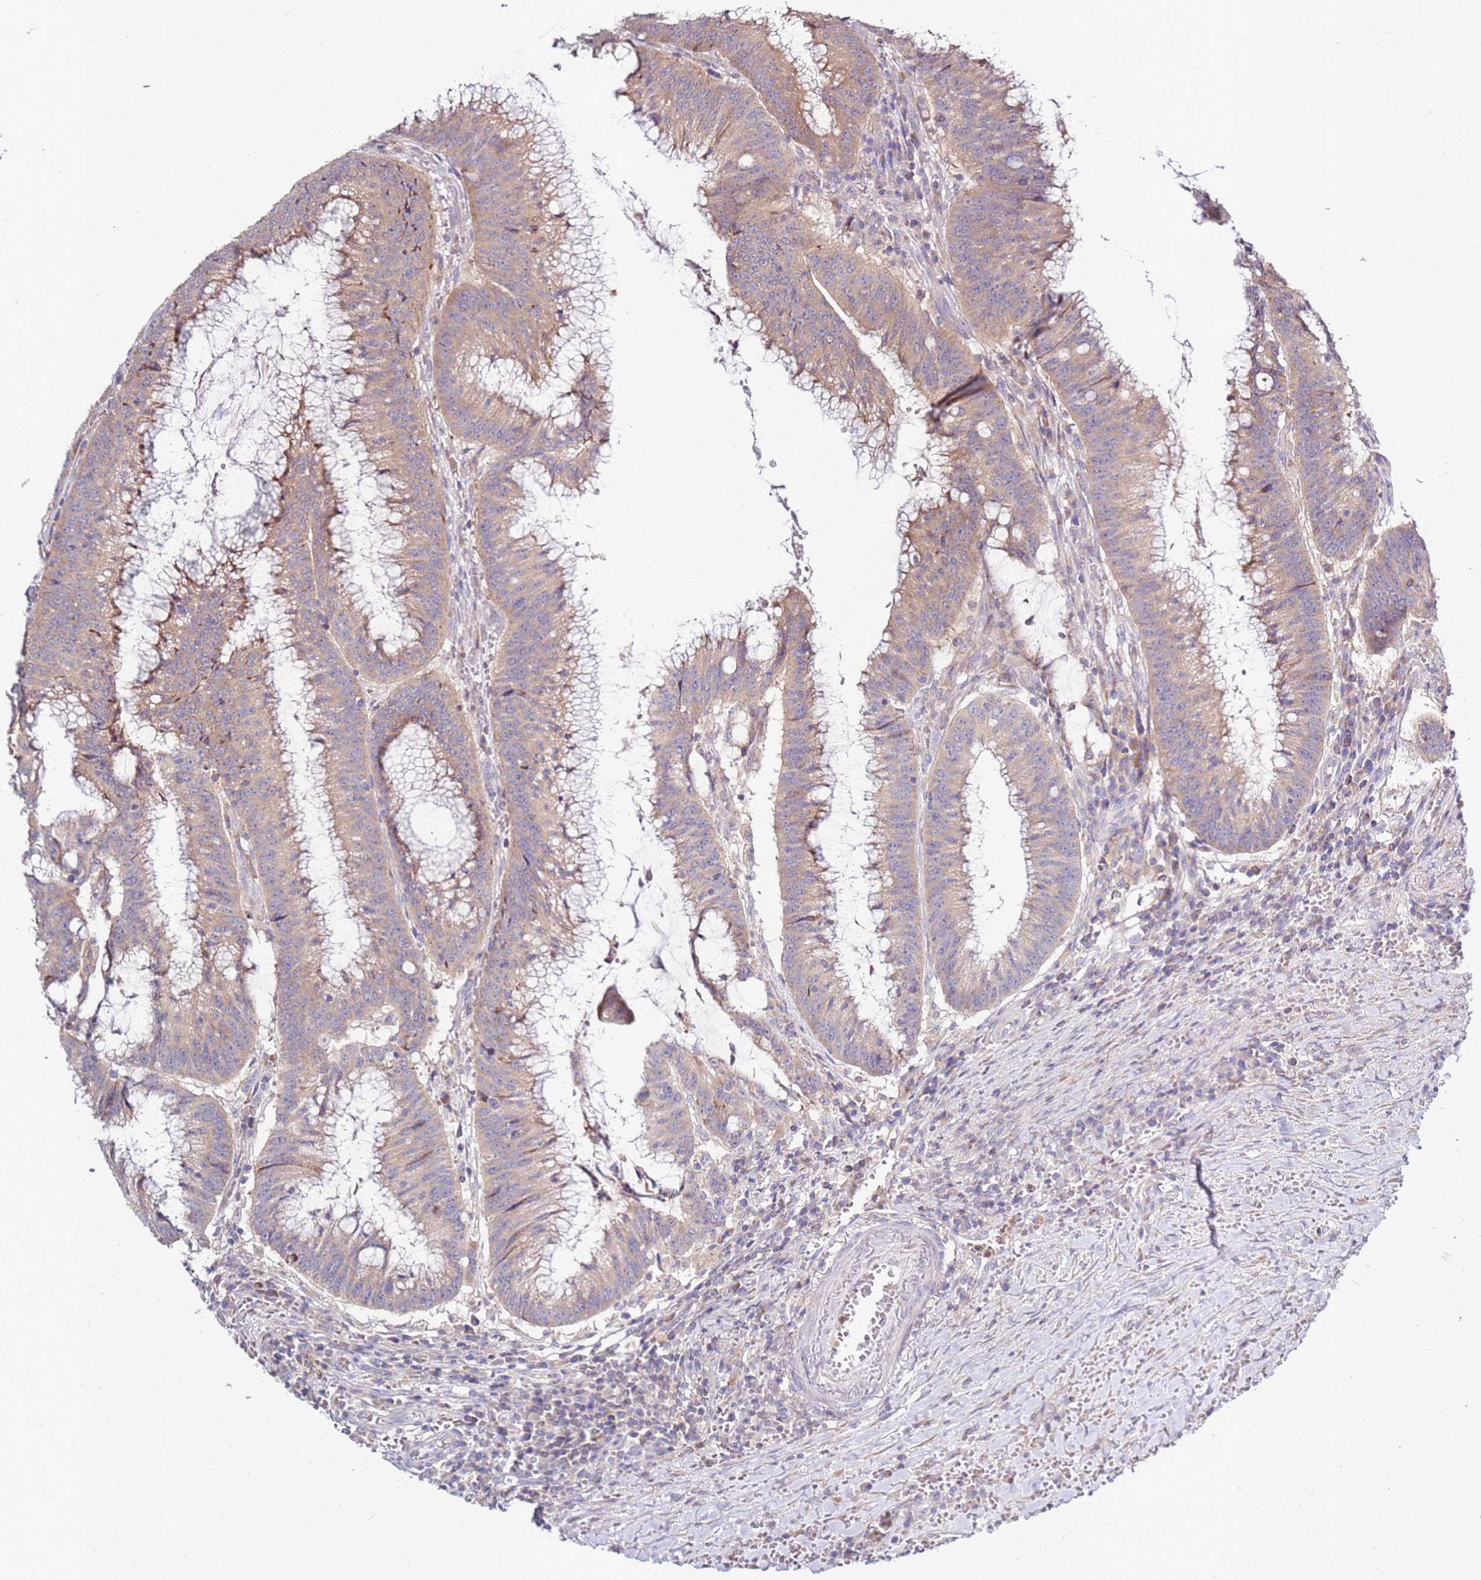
{"staining": {"intensity": "moderate", "quantity": ">75%", "location": "cytoplasmic/membranous"}, "tissue": "colorectal cancer", "cell_type": "Tumor cells", "image_type": "cancer", "snomed": [{"axis": "morphology", "description": "Adenocarcinoma, NOS"}, {"axis": "topography", "description": "Rectum"}], "caption": "A high-resolution micrograph shows immunohistochemistry staining of colorectal cancer, which shows moderate cytoplasmic/membranous positivity in approximately >75% of tumor cells.", "gene": "CNOT9", "patient": {"sex": "female", "age": 77}}